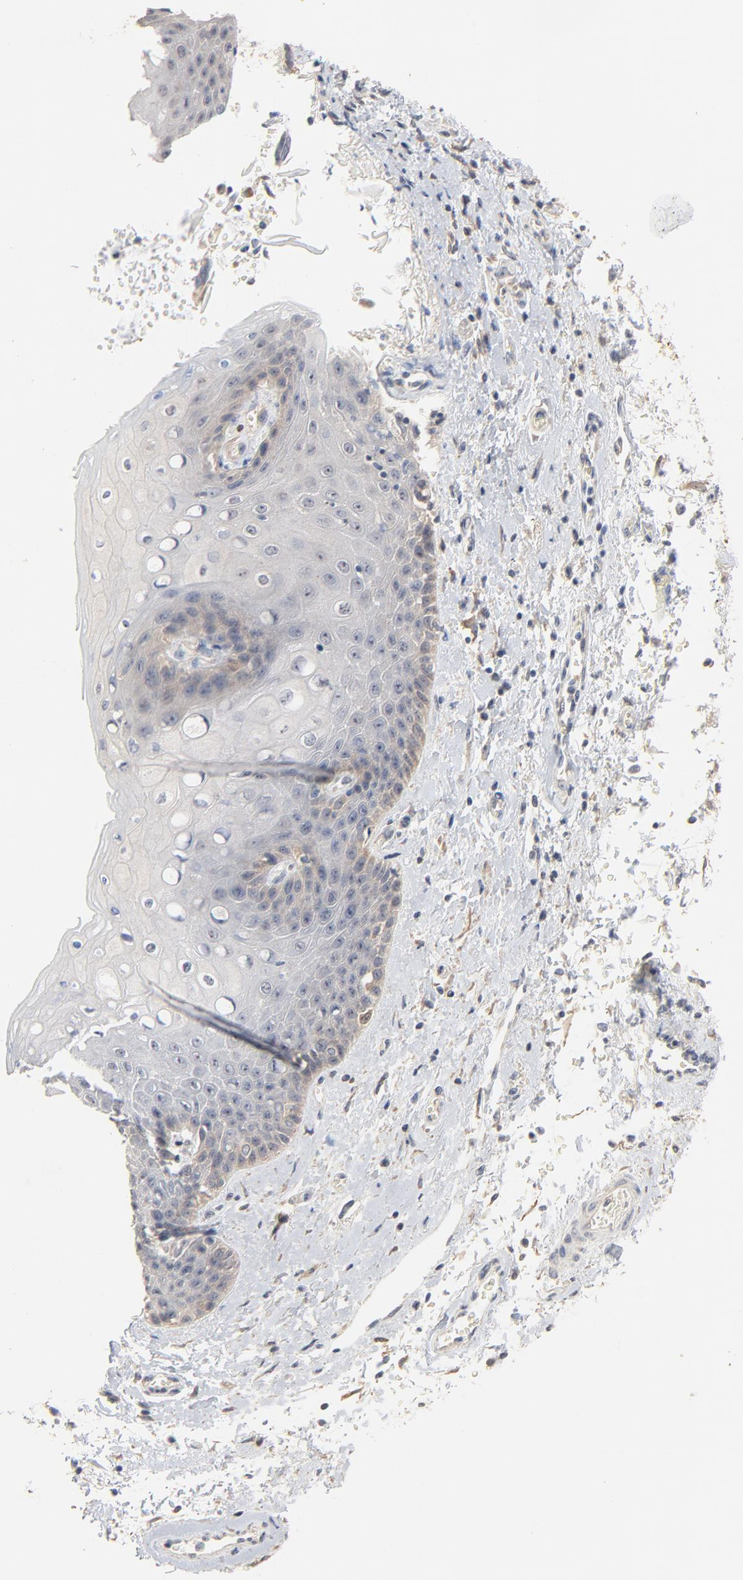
{"staining": {"intensity": "negative", "quantity": "none", "location": "none"}, "tissue": "skin", "cell_type": "Epidermal cells", "image_type": "normal", "snomed": [{"axis": "morphology", "description": "Normal tissue, NOS"}, {"axis": "topography", "description": "Anal"}], "caption": "This is a photomicrograph of immunohistochemistry staining of benign skin, which shows no staining in epidermal cells.", "gene": "ZDHHC8", "patient": {"sex": "female", "age": 46}}